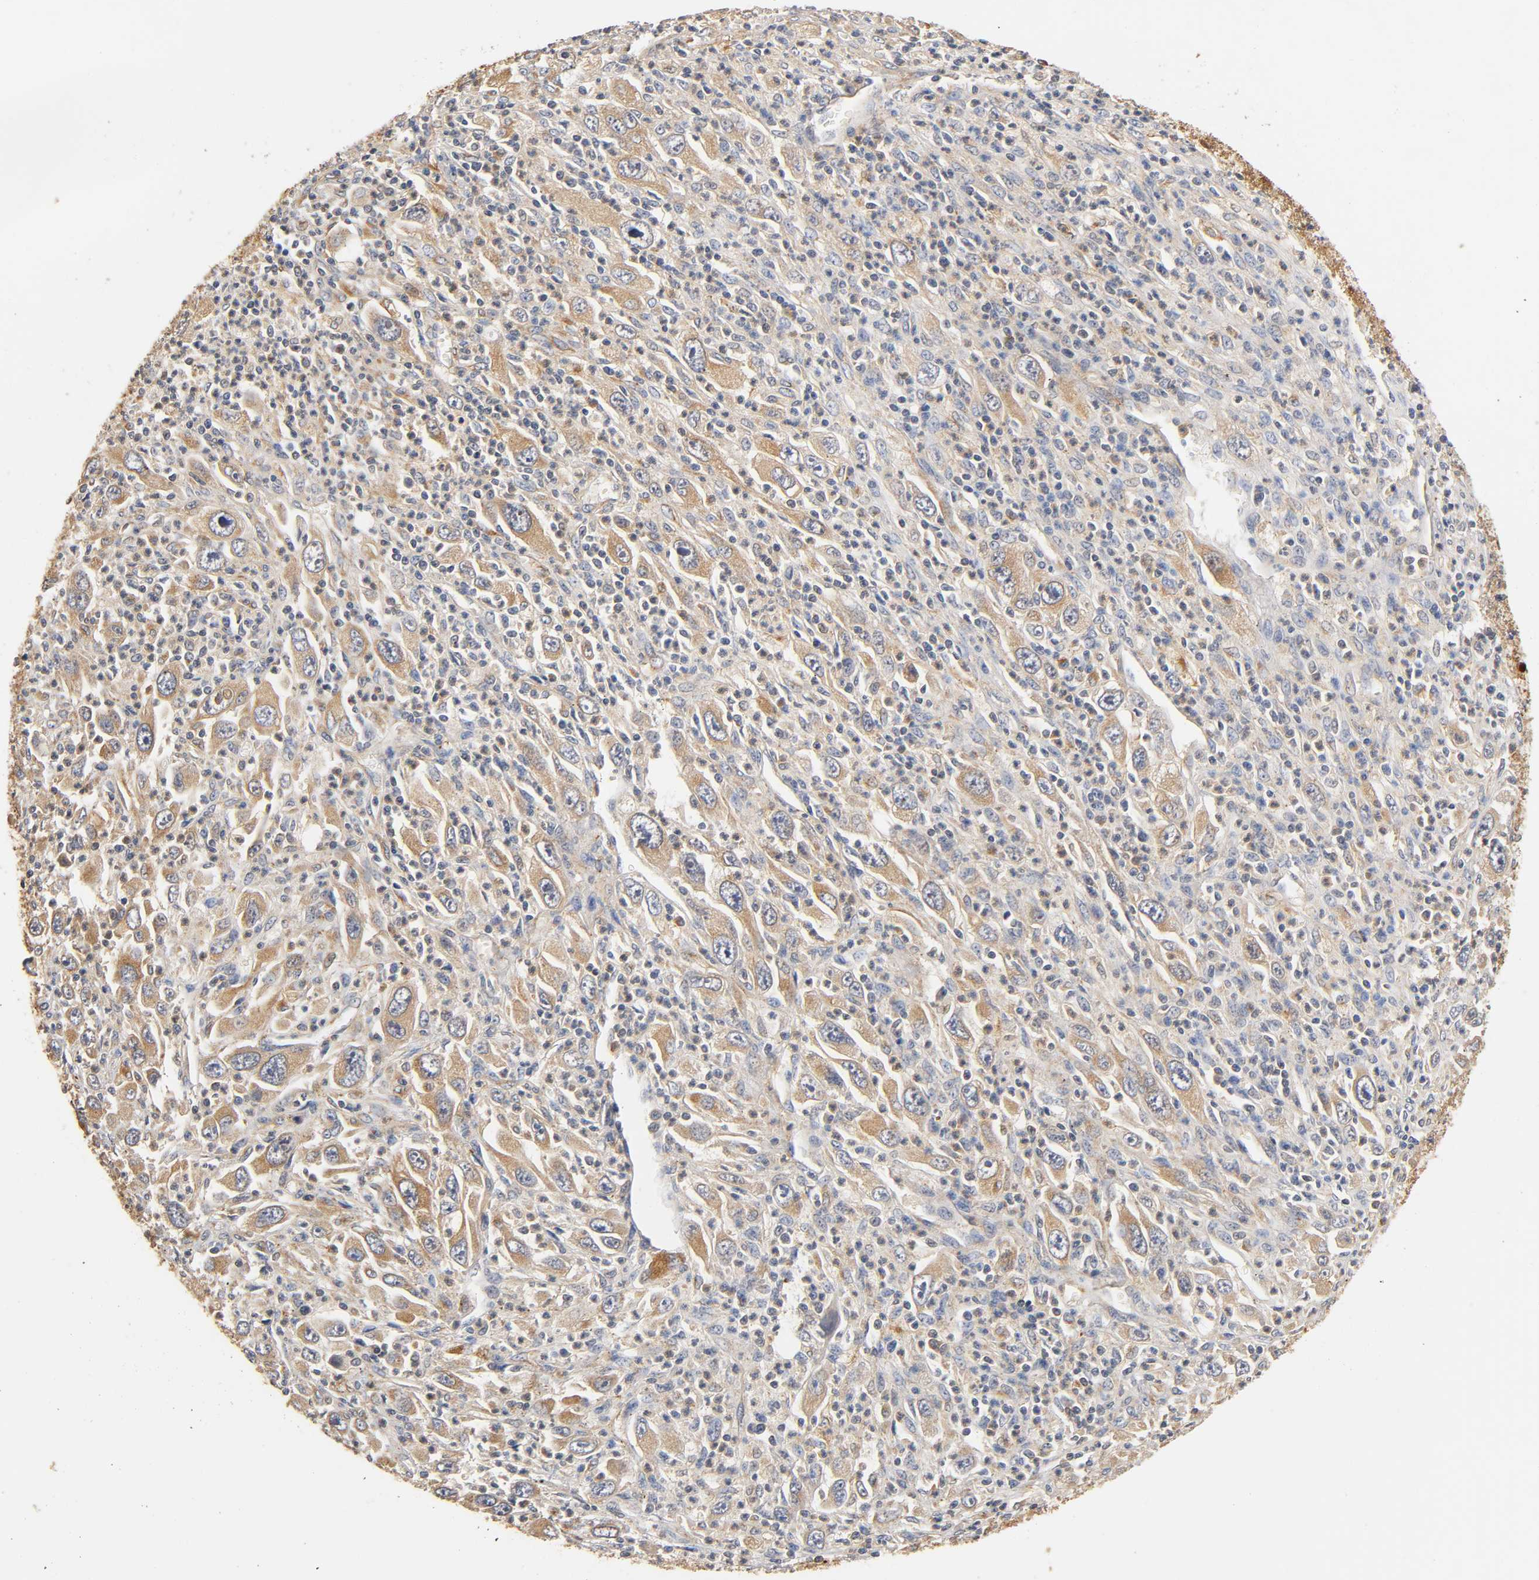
{"staining": {"intensity": "weak", "quantity": ">75%", "location": "cytoplasmic/membranous"}, "tissue": "melanoma", "cell_type": "Tumor cells", "image_type": "cancer", "snomed": [{"axis": "morphology", "description": "Malignant melanoma, Metastatic site"}, {"axis": "topography", "description": "Skin"}], "caption": "Melanoma stained with a protein marker demonstrates weak staining in tumor cells.", "gene": "SCAP", "patient": {"sex": "female", "age": 56}}